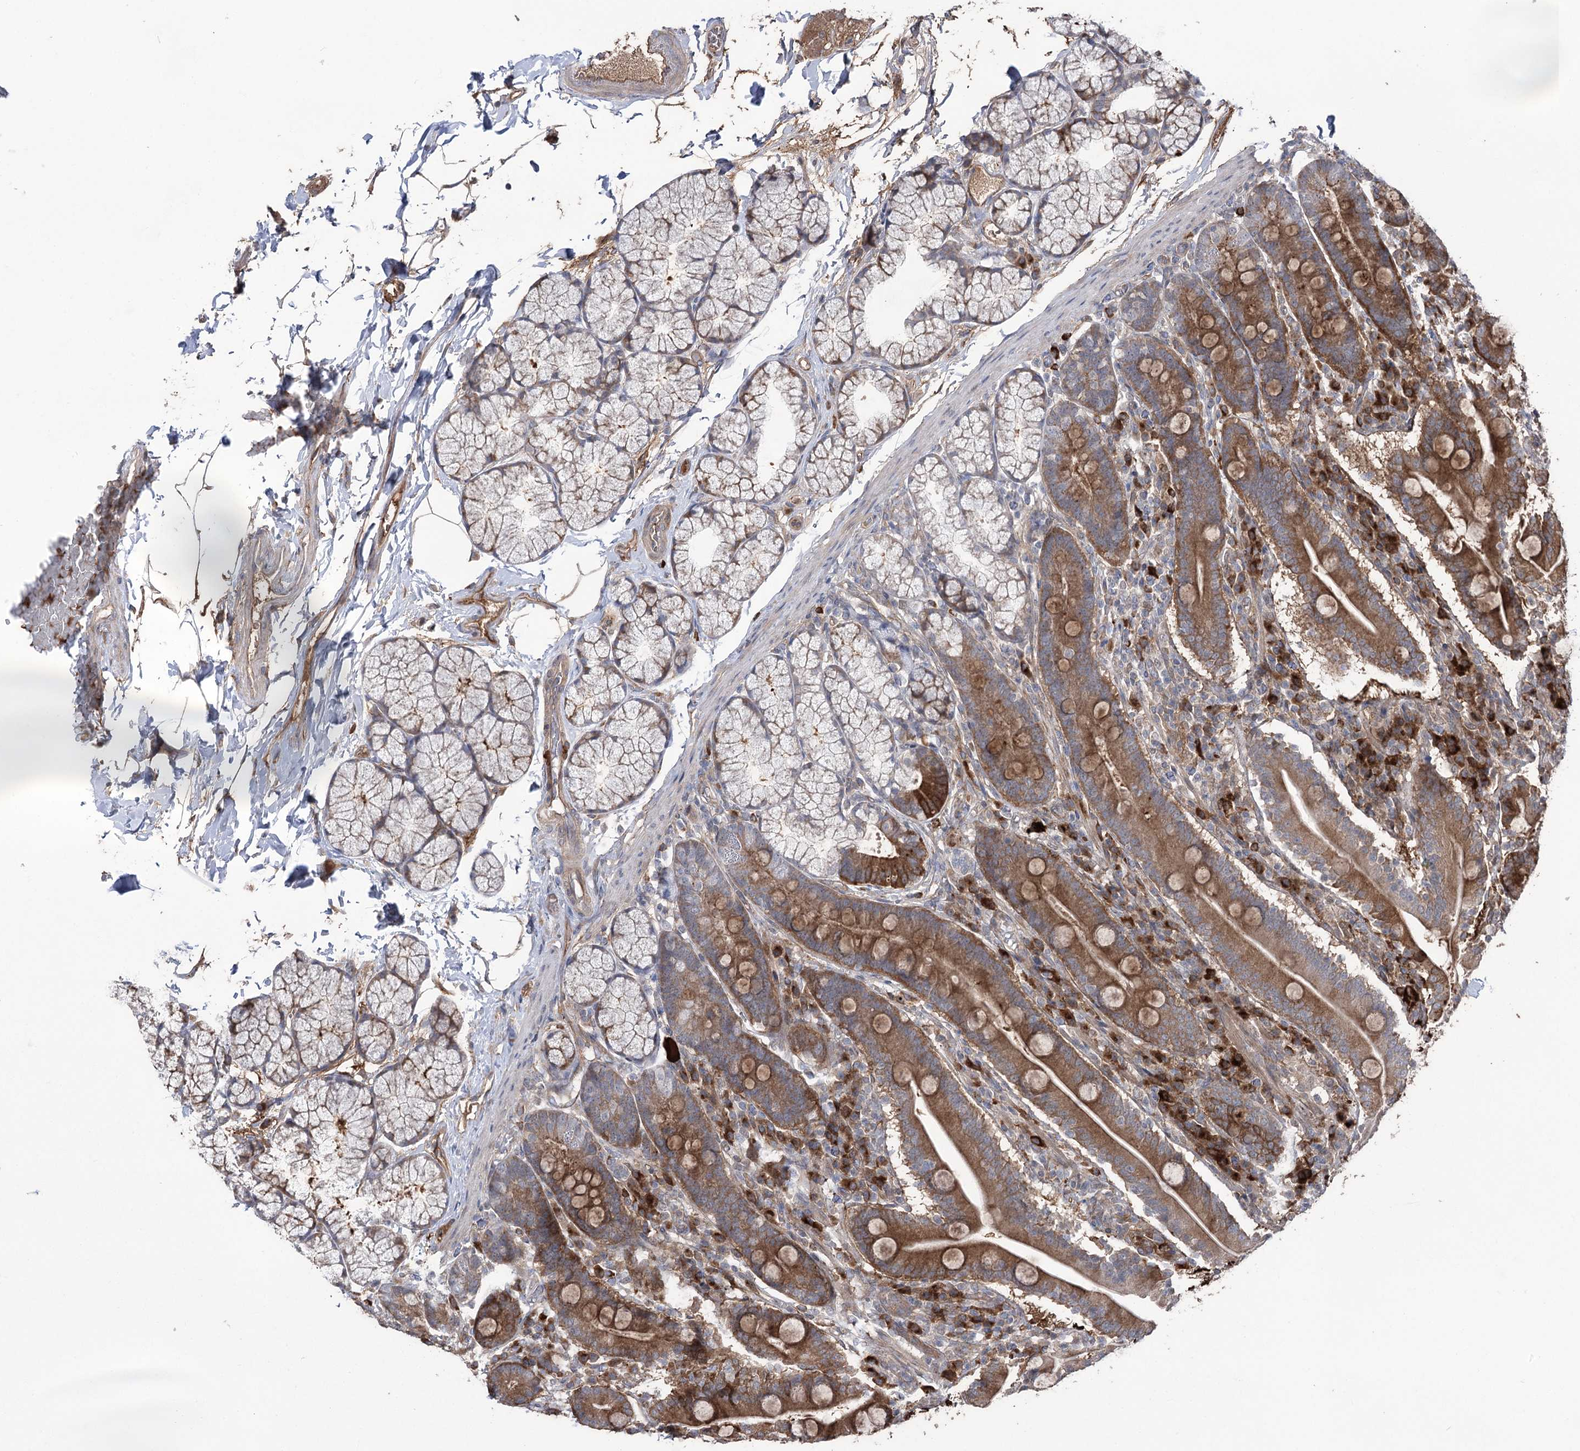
{"staining": {"intensity": "moderate", "quantity": ">75%", "location": "cytoplasmic/membranous"}, "tissue": "duodenum", "cell_type": "Glandular cells", "image_type": "normal", "snomed": [{"axis": "morphology", "description": "Normal tissue, NOS"}, {"axis": "topography", "description": "Duodenum"}], "caption": "Immunohistochemistry of benign human duodenum exhibits medium levels of moderate cytoplasmic/membranous staining in about >75% of glandular cells.", "gene": "OTUD1", "patient": {"sex": "male", "age": 35}}